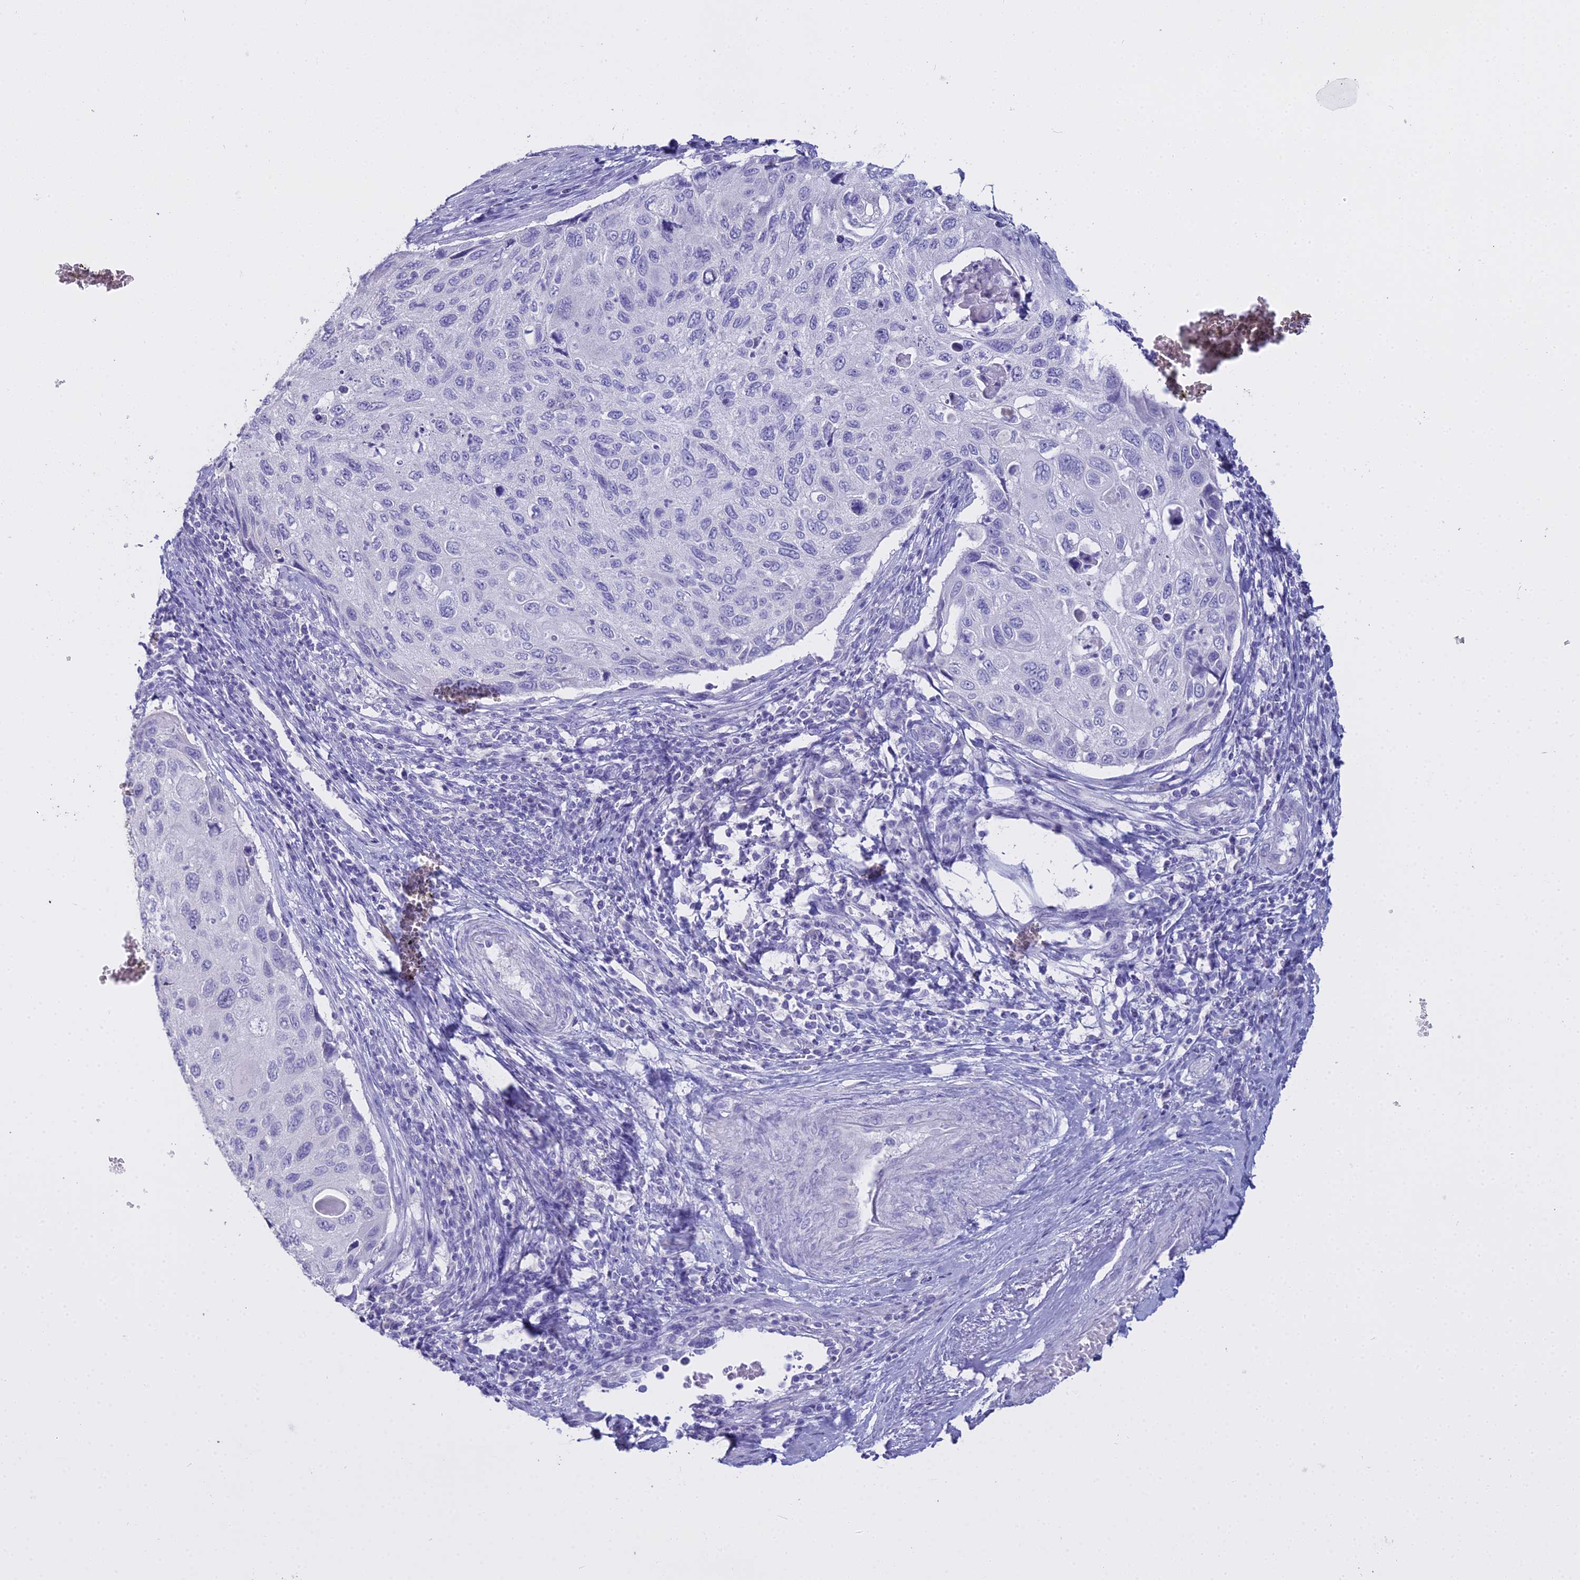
{"staining": {"intensity": "negative", "quantity": "none", "location": "none"}, "tissue": "cervical cancer", "cell_type": "Tumor cells", "image_type": "cancer", "snomed": [{"axis": "morphology", "description": "Squamous cell carcinoma, NOS"}, {"axis": "topography", "description": "Cervix"}], "caption": "High power microscopy micrograph of an immunohistochemistry (IHC) micrograph of squamous cell carcinoma (cervical), revealing no significant positivity in tumor cells.", "gene": "ALPP", "patient": {"sex": "female", "age": 70}}